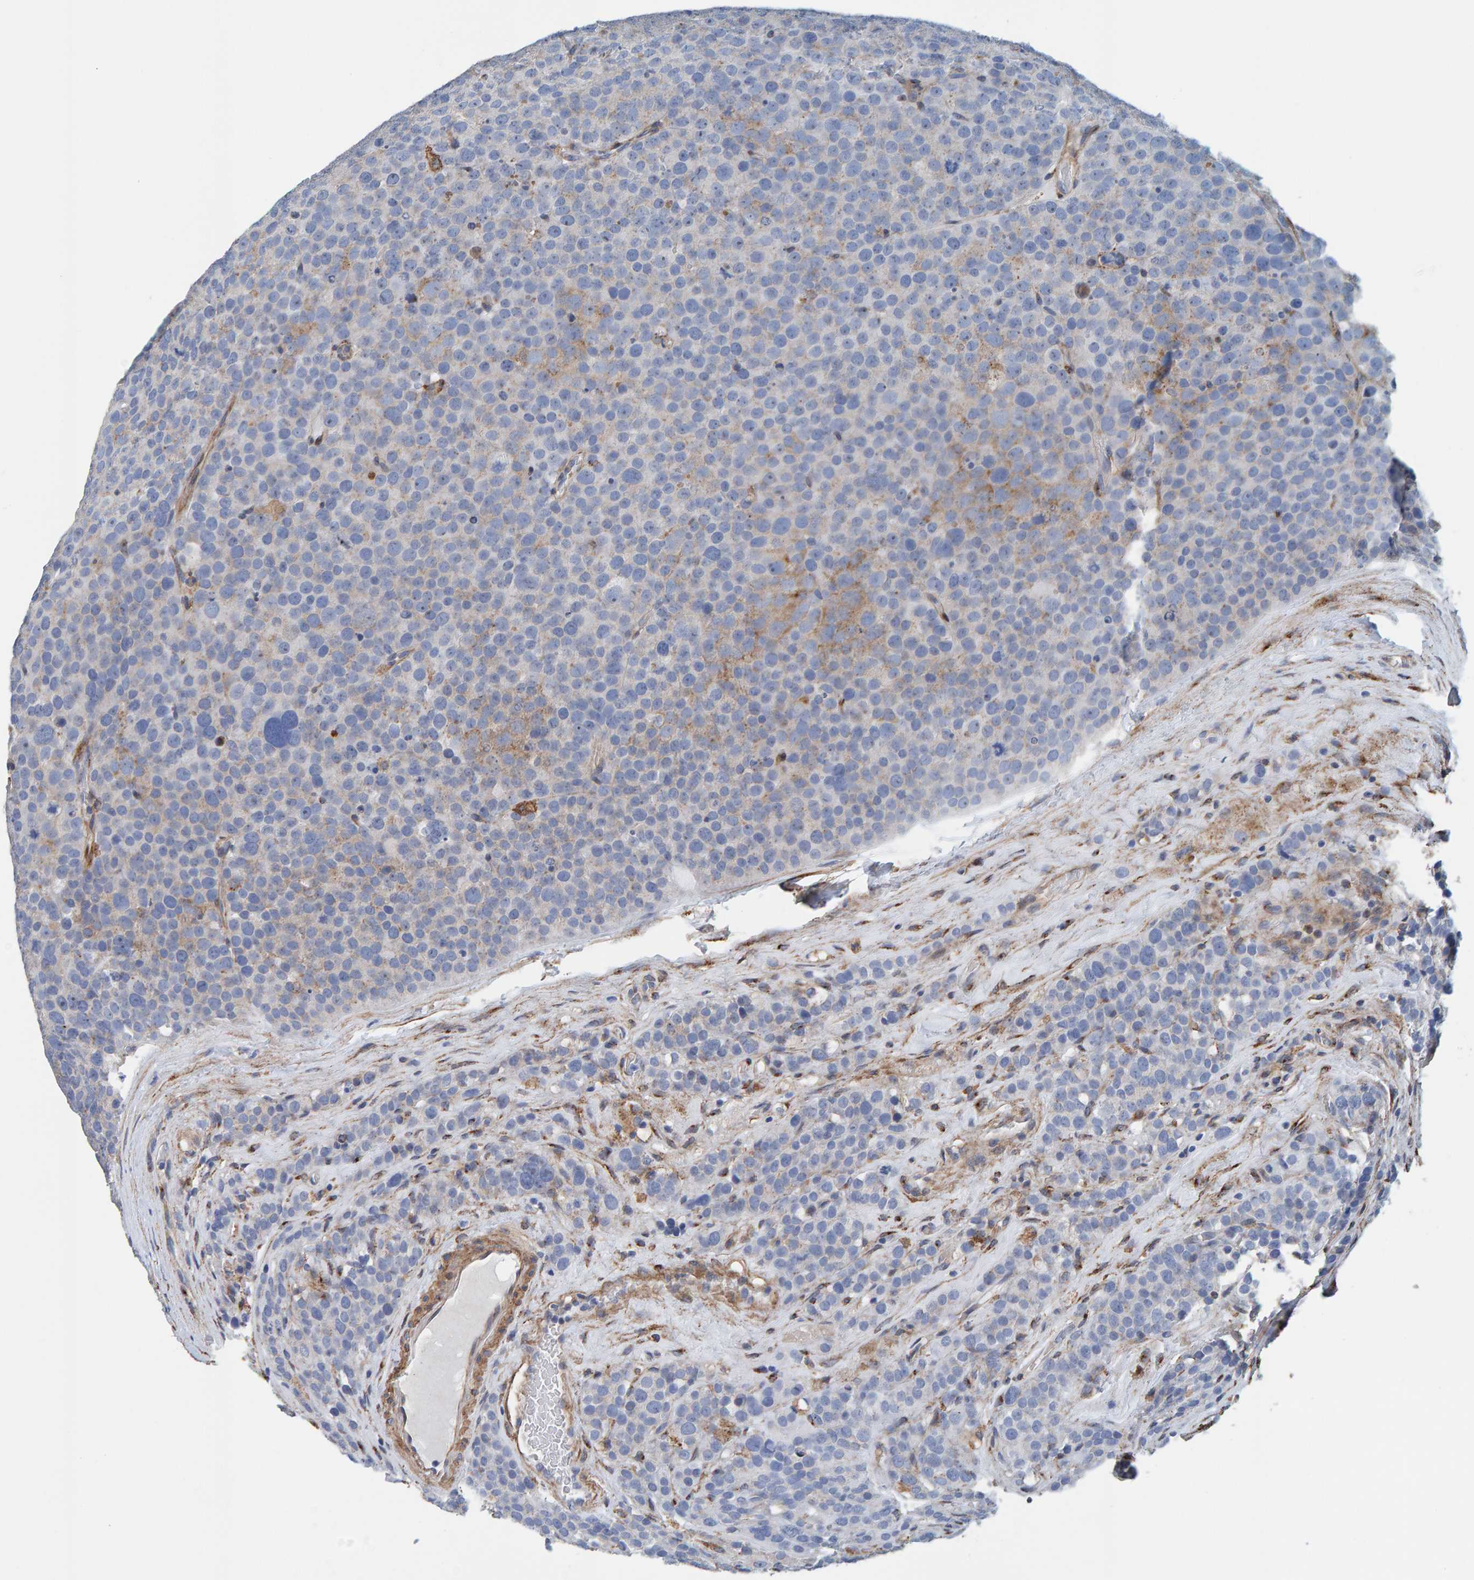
{"staining": {"intensity": "negative", "quantity": "none", "location": "none"}, "tissue": "testis cancer", "cell_type": "Tumor cells", "image_type": "cancer", "snomed": [{"axis": "morphology", "description": "Seminoma, NOS"}, {"axis": "topography", "description": "Testis"}], "caption": "Immunohistochemical staining of human testis cancer shows no significant expression in tumor cells.", "gene": "LRP1", "patient": {"sex": "male", "age": 71}}